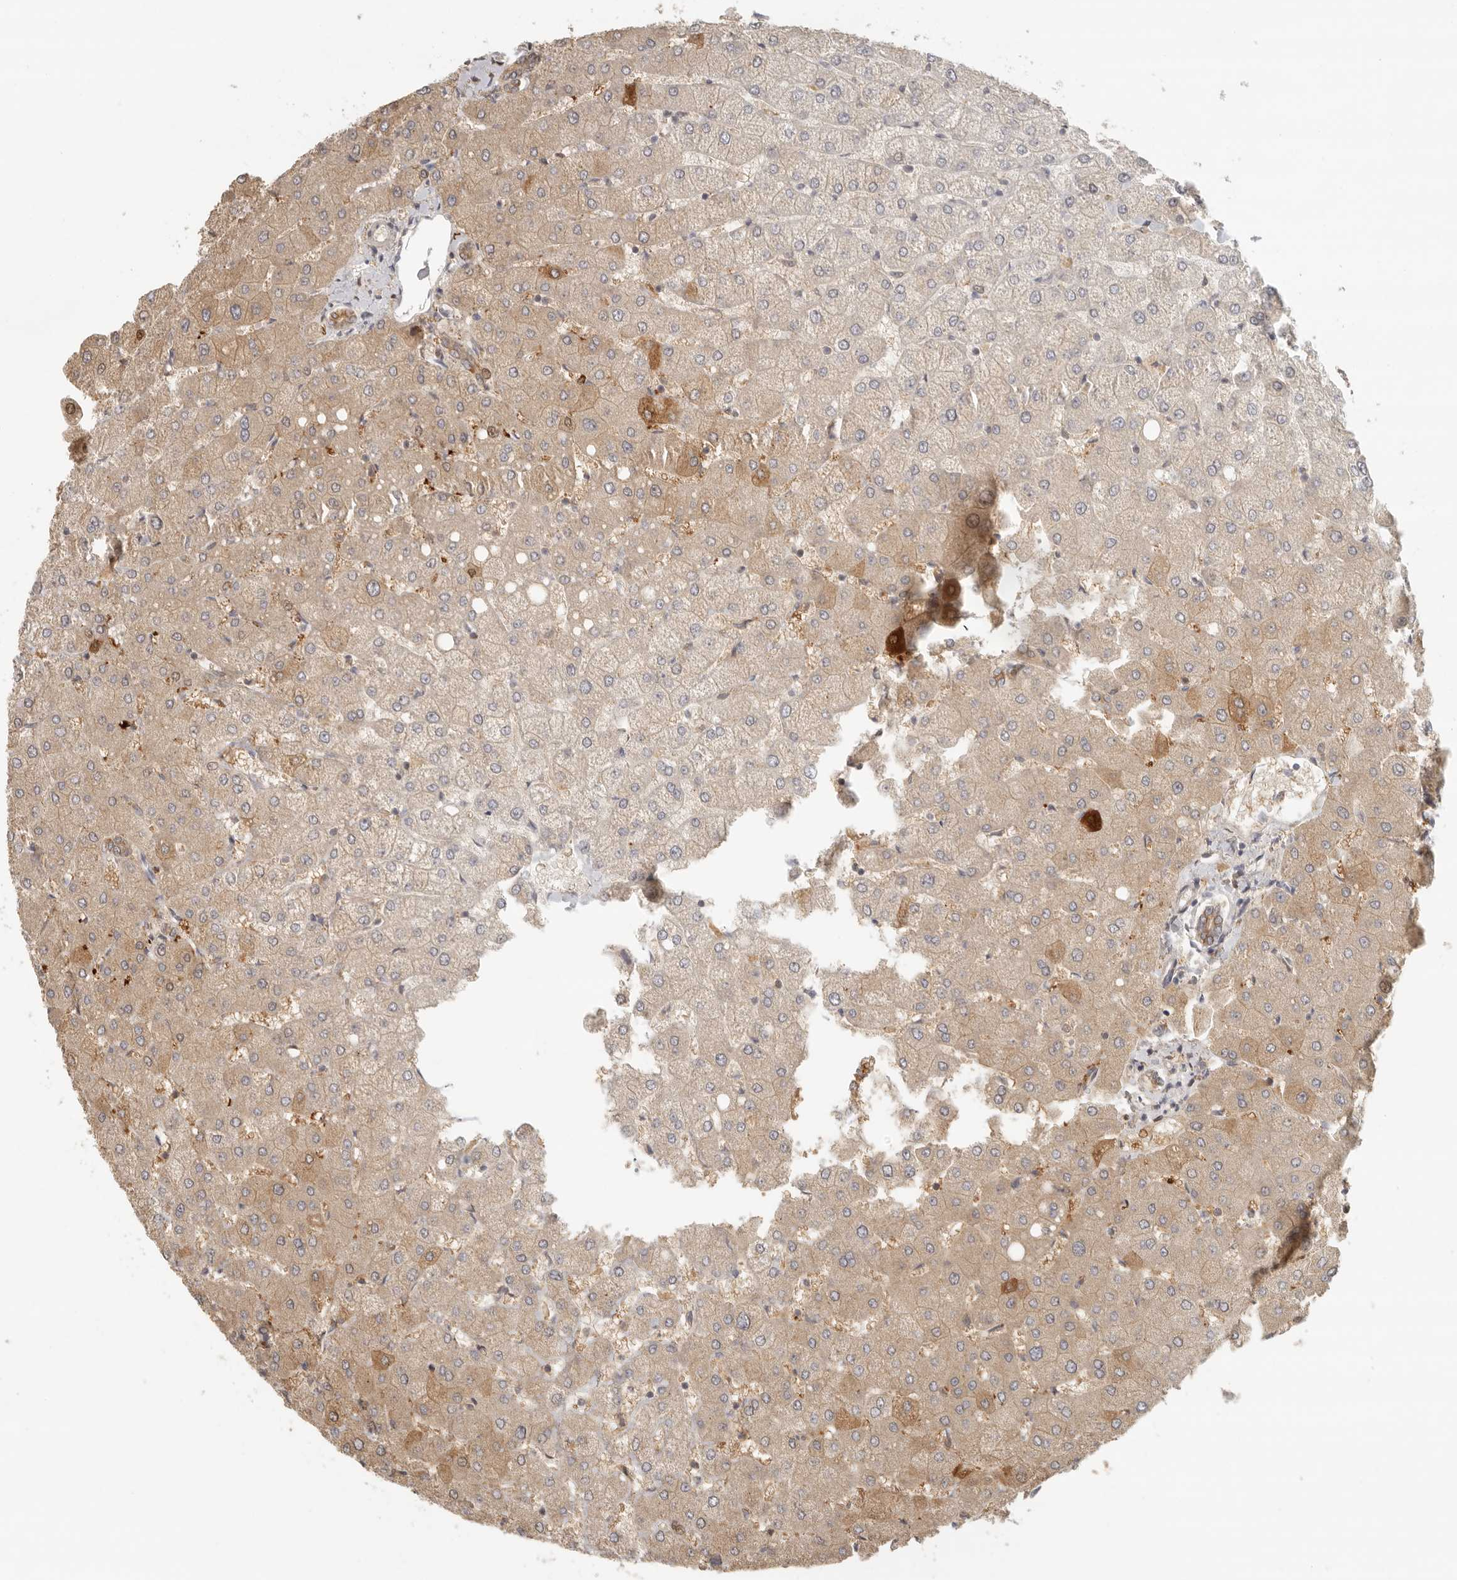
{"staining": {"intensity": "moderate", "quantity": ">75%", "location": "cytoplasmic/membranous"}, "tissue": "liver", "cell_type": "Cholangiocytes", "image_type": "normal", "snomed": [{"axis": "morphology", "description": "Normal tissue, NOS"}, {"axis": "topography", "description": "Liver"}], "caption": "A high-resolution image shows IHC staining of normal liver, which shows moderate cytoplasmic/membranous staining in approximately >75% of cholangiocytes. (DAB IHC with brightfield microscopy, high magnification).", "gene": "AHDC1", "patient": {"sex": "female", "age": 54}}